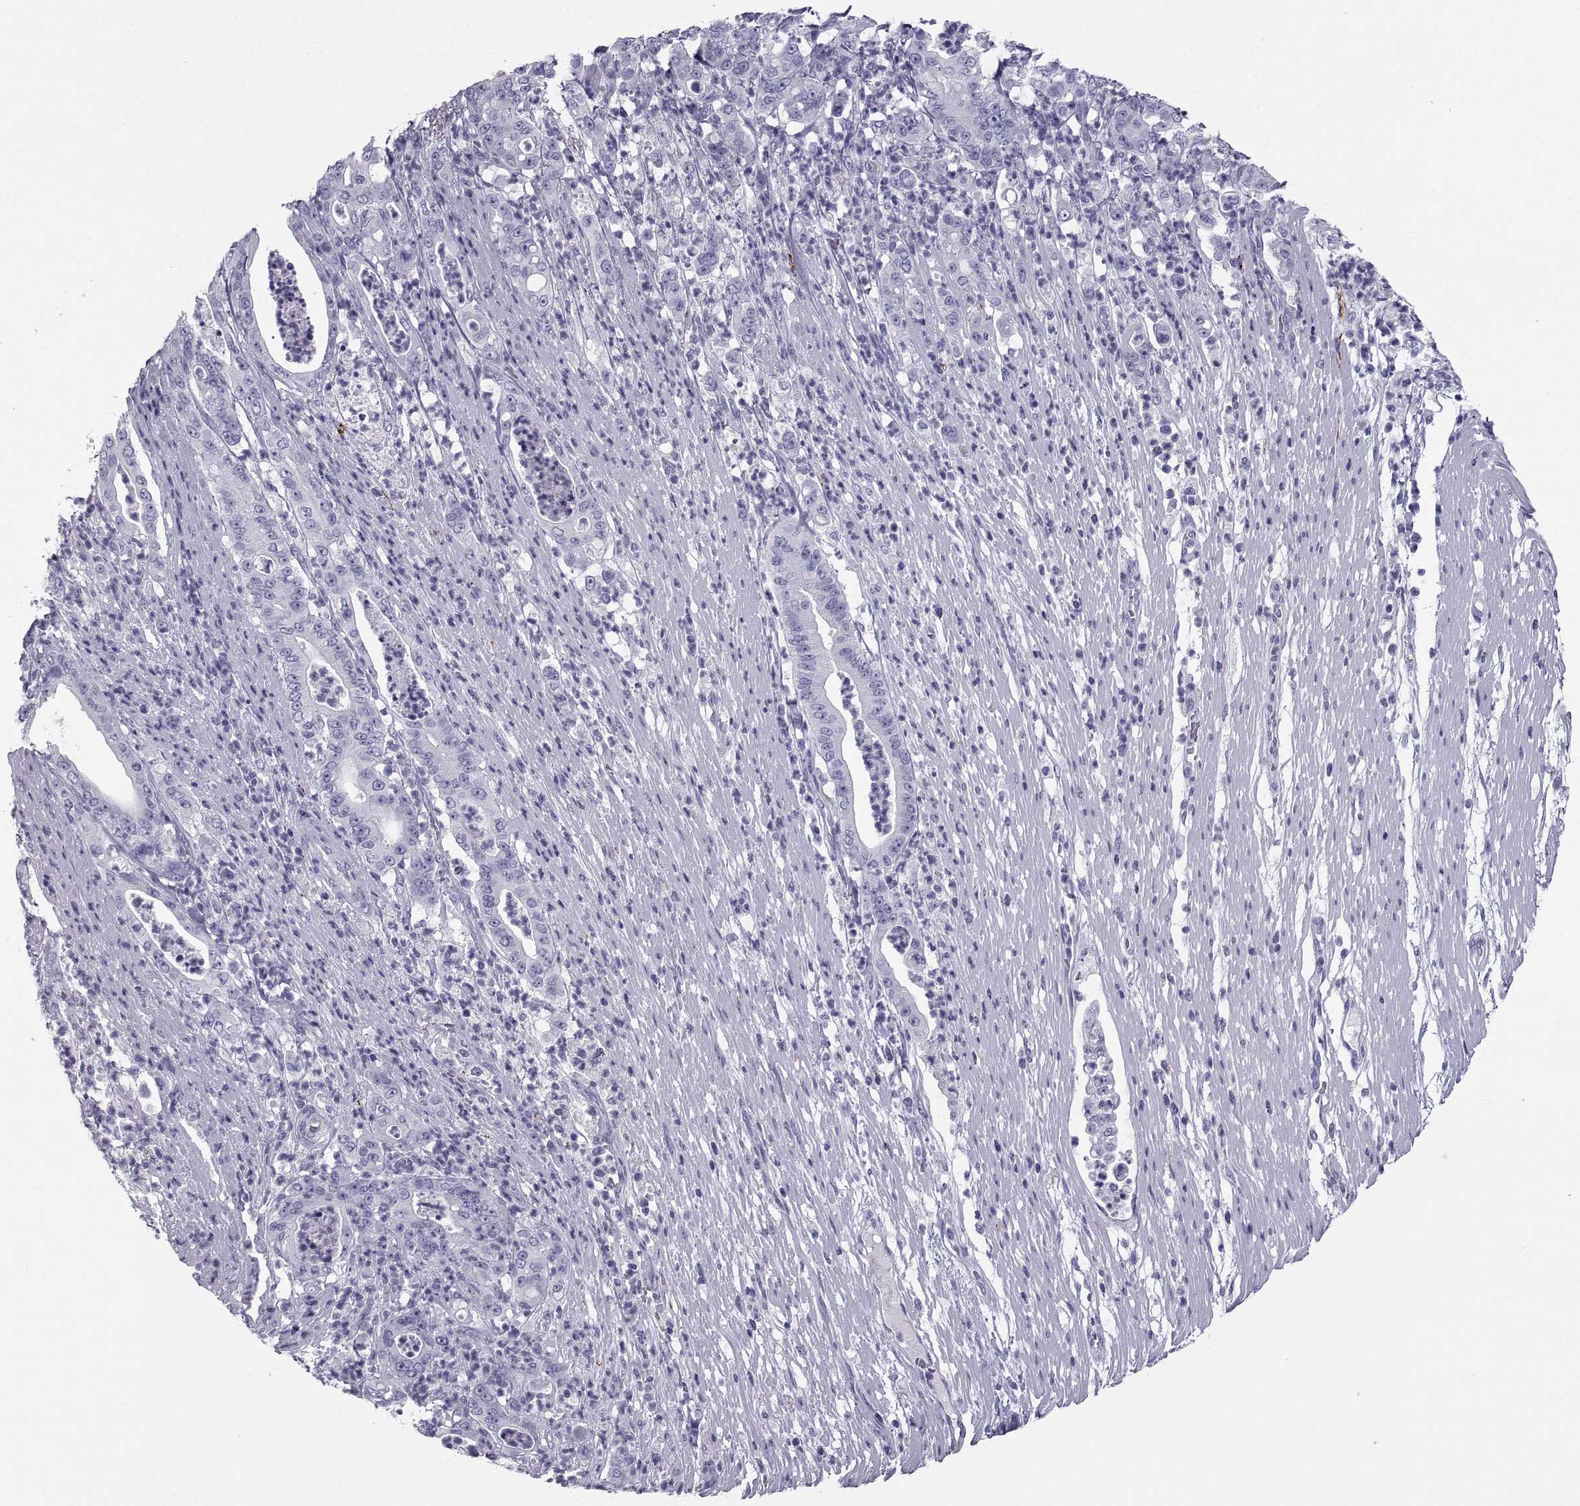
{"staining": {"intensity": "negative", "quantity": "none", "location": "none"}, "tissue": "pancreatic cancer", "cell_type": "Tumor cells", "image_type": "cancer", "snomed": [{"axis": "morphology", "description": "Adenocarcinoma, NOS"}, {"axis": "topography", "description": "Pancreas"}], "caption": "Immunohistochemistry (IHC) histopathology image of human pancreatic adenocarcinoma stained for a protein (brown), which displays no expression in tumor cells.", "gene": "PCSK1N", "patient": {"sex": "male", "age": 71}}